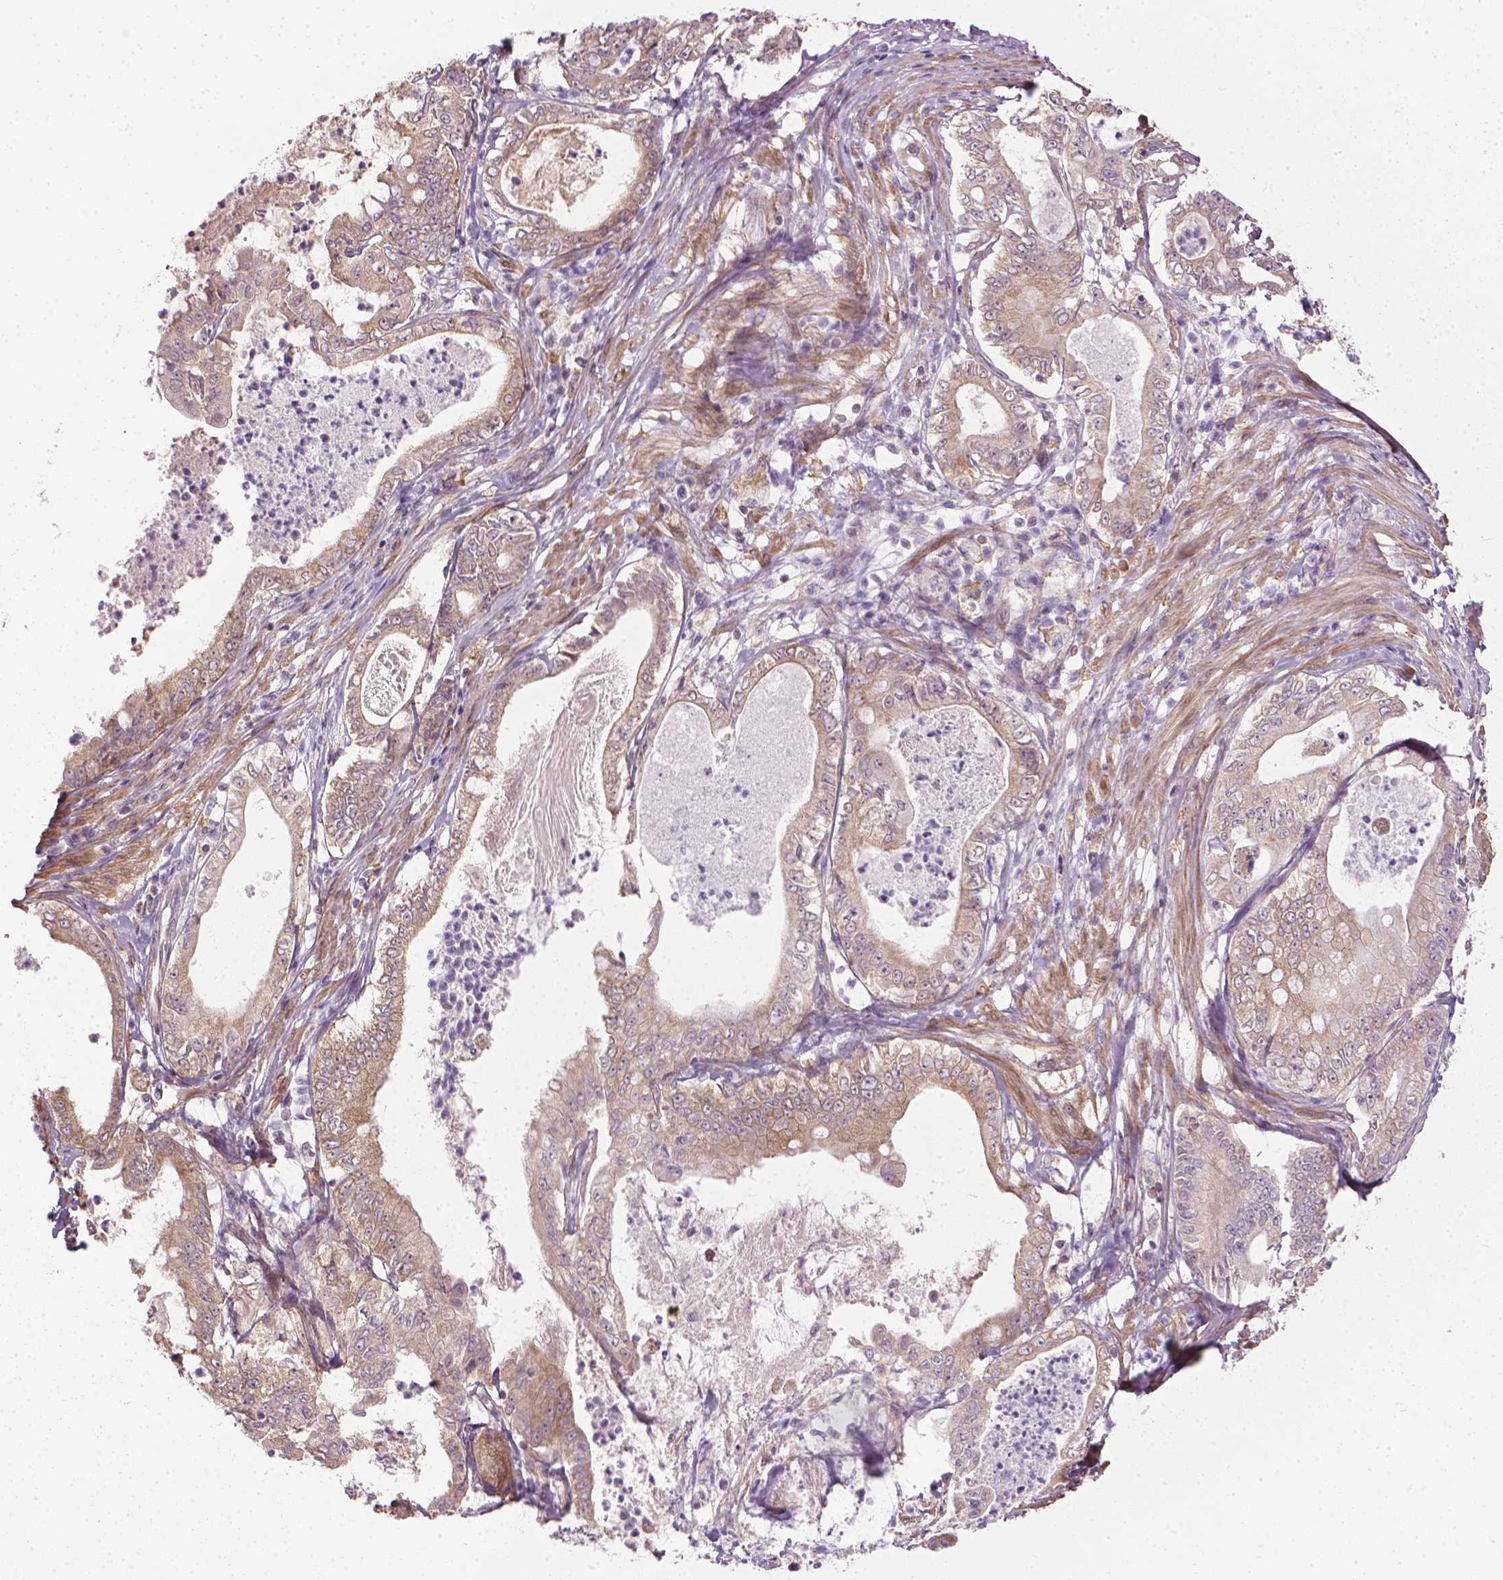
{"staining": {"intensity": "moderate", "quantity": ">75%", "location": "cytoplasmic/membranous"}, "tissue": "pancreatic cancer", "cell_type": "Tumor cells", "image_type": "cancer", "snomed": [{"axis": "morphology", "description": "Adenocarcinoma, NOS"}, {"axis": "topography", "description": "Pancreas"}], "caption": "Pancreatic adenocarcinoma stained for a protein reveals moderate cytoplasmic/membranous positivity in tumor cells. Nuclei are stained in blue.", "gene": "PRAG1", "patient": {"sex": "male", "age": 71}}